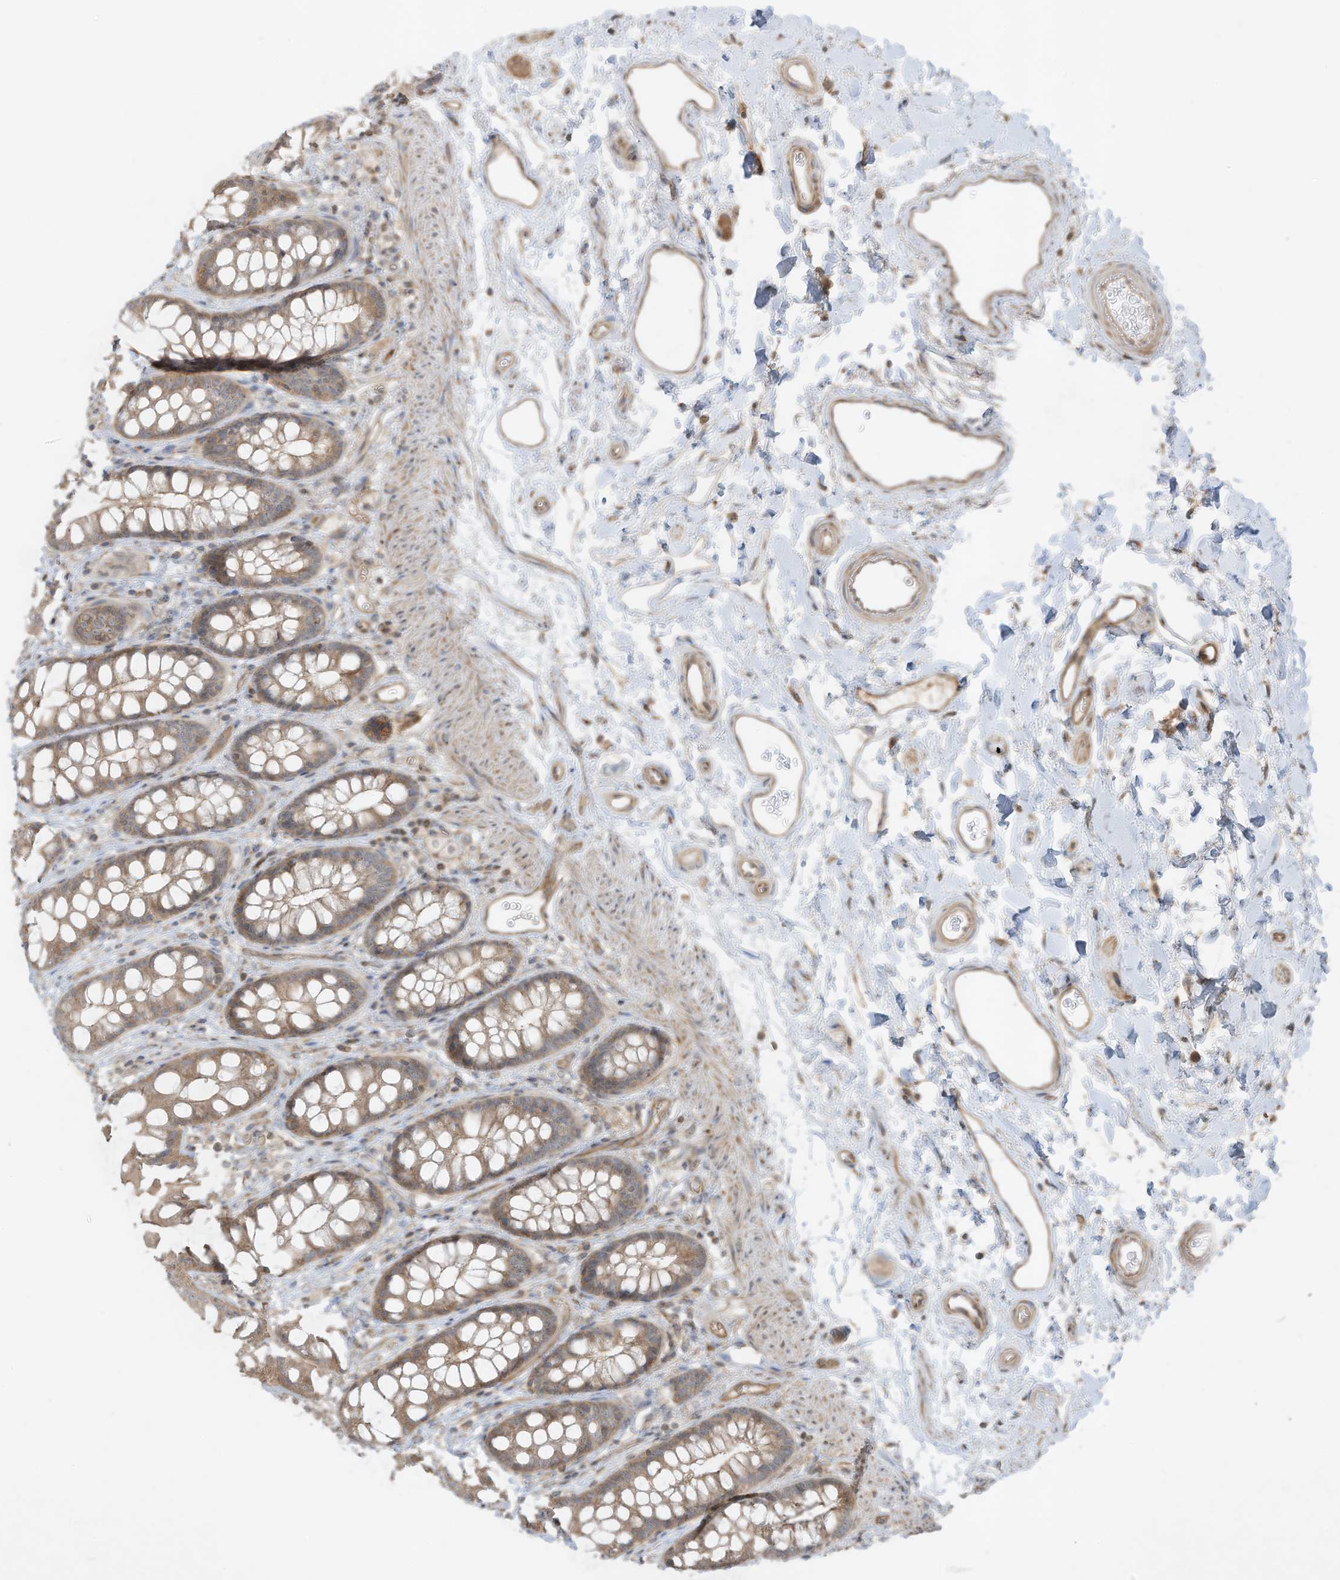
{"staining": {"intensity": "weak", "quantity": ">75%", "location": "cytoplasmic/membranous"}, "tissue": "rectum", "cell_type": "Glandular cells", "image_type": "normal", "snomed": [{"axis": "morphology", "description": "Normal tissue, NOS"}, {"axis": "topography", "description": "Rectum"}], "caption": "Immunohistochemistry staining of normal rectum, which displays low levels of weak cytoplasmic/membranous expression in about >75% of glandular cells indicating weak cytoplasmic/membranous protein staining. The staining was performed using DAB (brown) for protein detection and nuclei were counterstained in hematoxylin (blue).", "gene": "SLC25A12", "patient": {"sex": "female", "age": 65}}